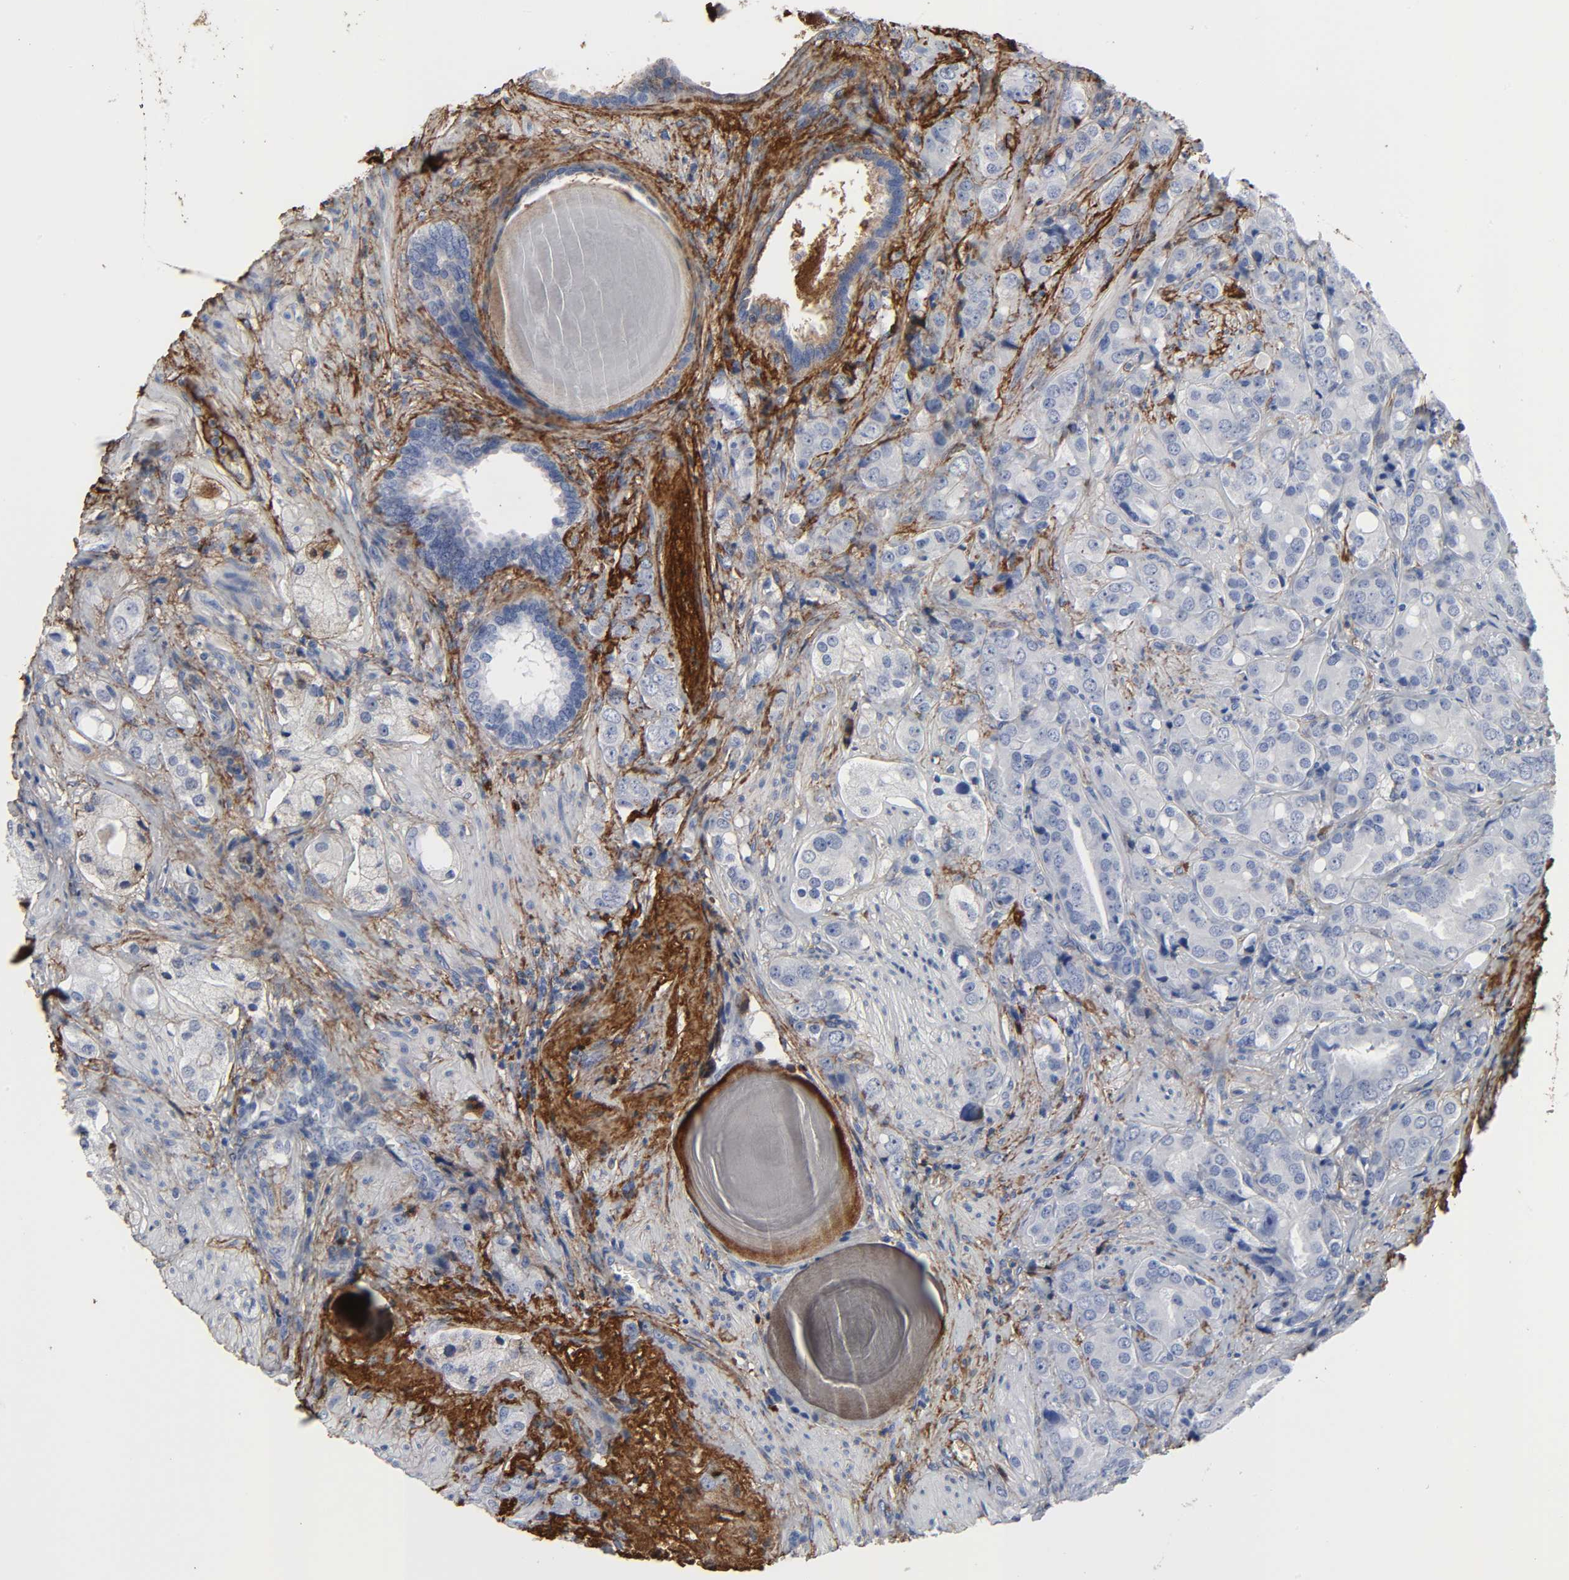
{"staining": {"intensity": "negative", "quantity": "none", "location": "none"}, "tissue": "prostate cancer", "cell_type": "Tumor cells", "image_type": "cancer", "snomed": [{"axis": "morphology", "description": "Adenocarcinoma, High grade"}, {"axis": "topography", "description": "Prostate"}], "caption": "DAB immunohistochemical staining of human adenocarcinoma (high-grade) (prostate) exhibits no significant expression in tumor cells.", "gene": "FBLN1", "patient": {"sex": "male", "age": 68}}